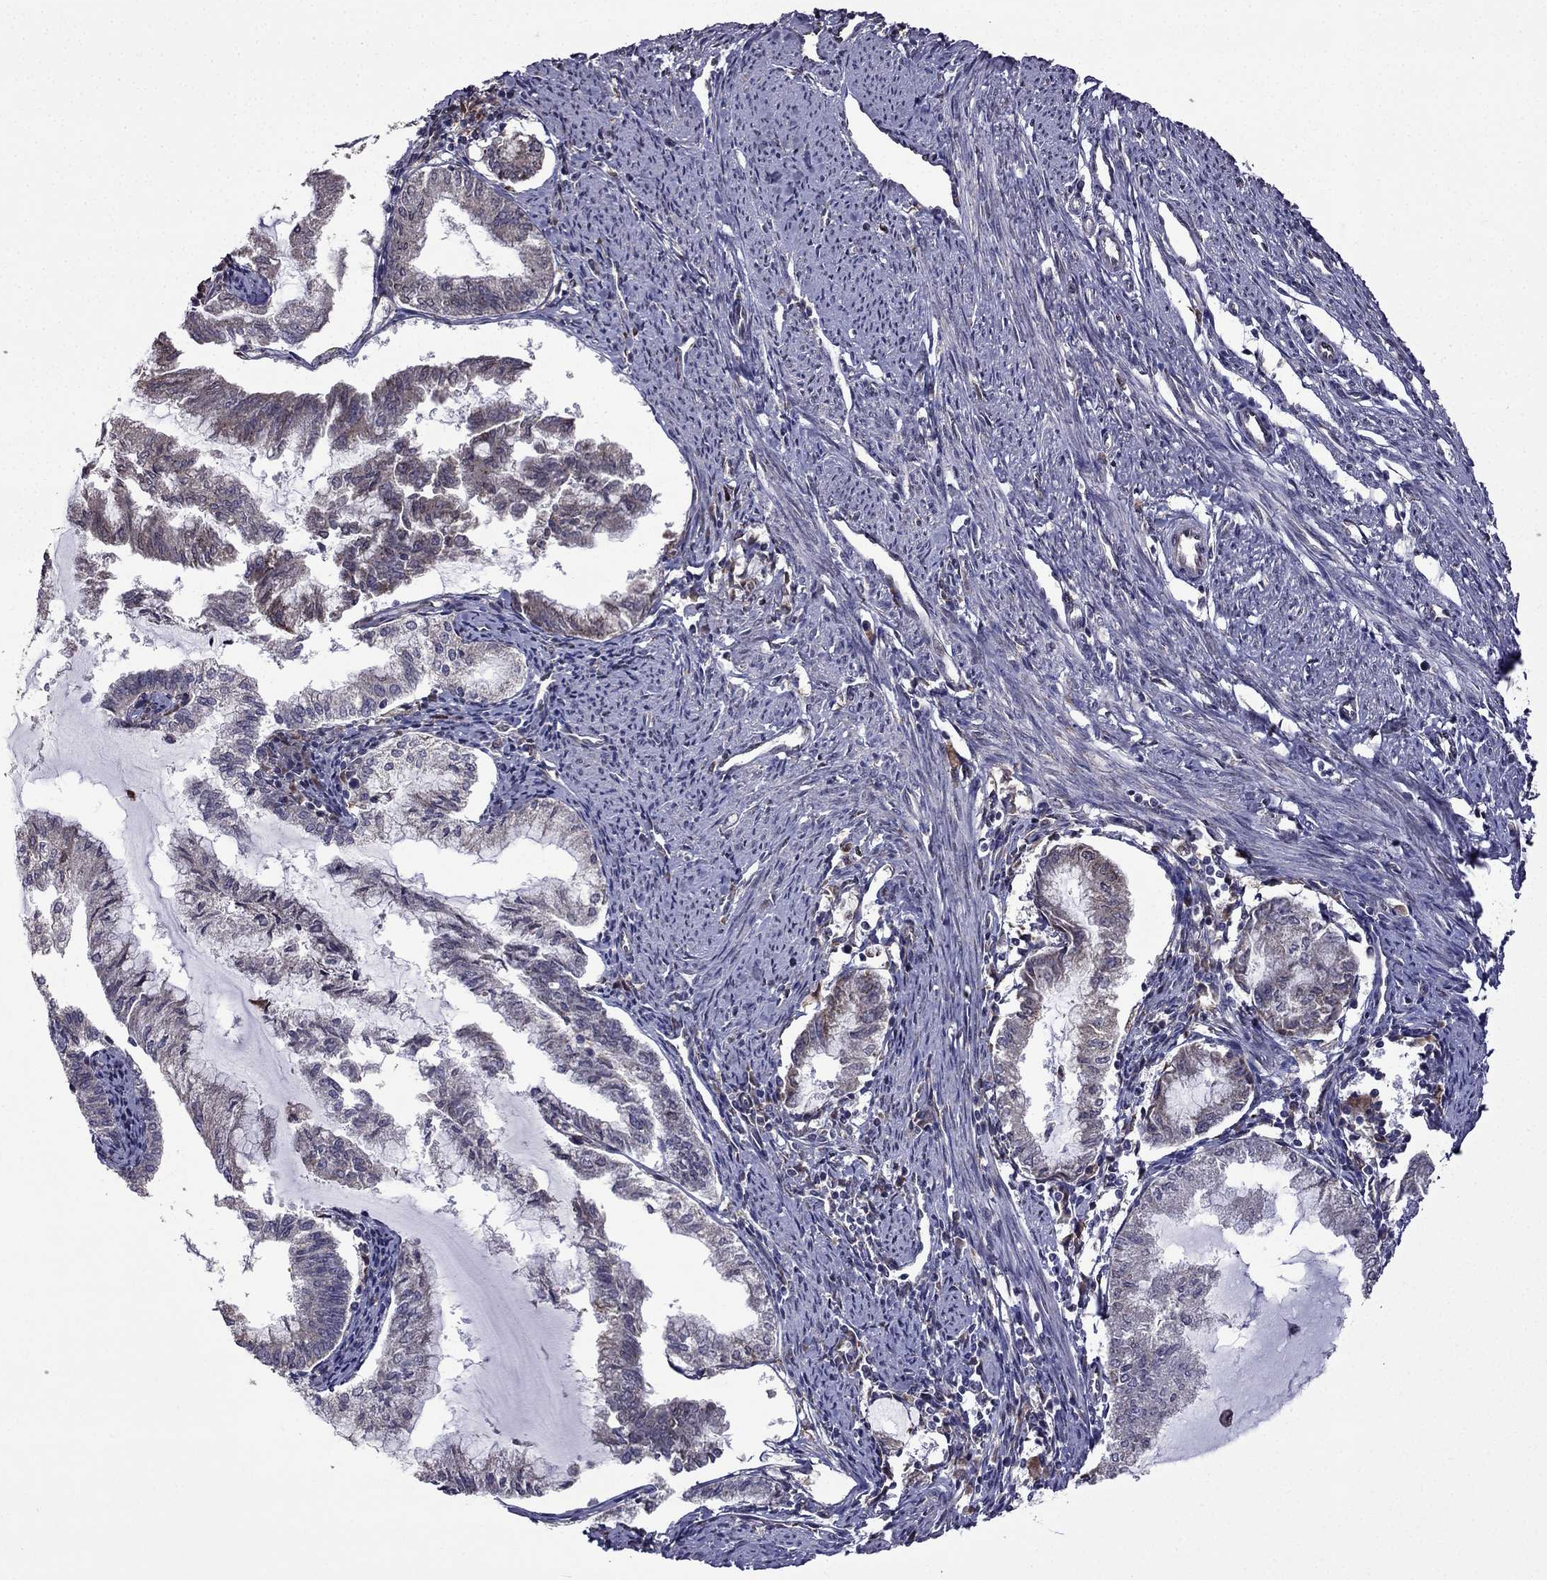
{"staining": {"intensity": "weak", "quantity": "<25%", "location": "cytoplasmic/membranous"}, "tissue": "endometrial cancer", "cell_type": "Tumor cells", "image_type": "cancer", "snomed": [{"axis": "morphology", "description": "Adenocarcinoma, NOS"}, {"axis": "topography", "description": "Endometrium"}], "caption": "This is a image of immunohistochemistry (IHC) staining of endometrial adenocarcinoma, which shows no expression in tumor cells.", "gene": "IKBIP", "patient": {"sex": "female", "age": 79}}